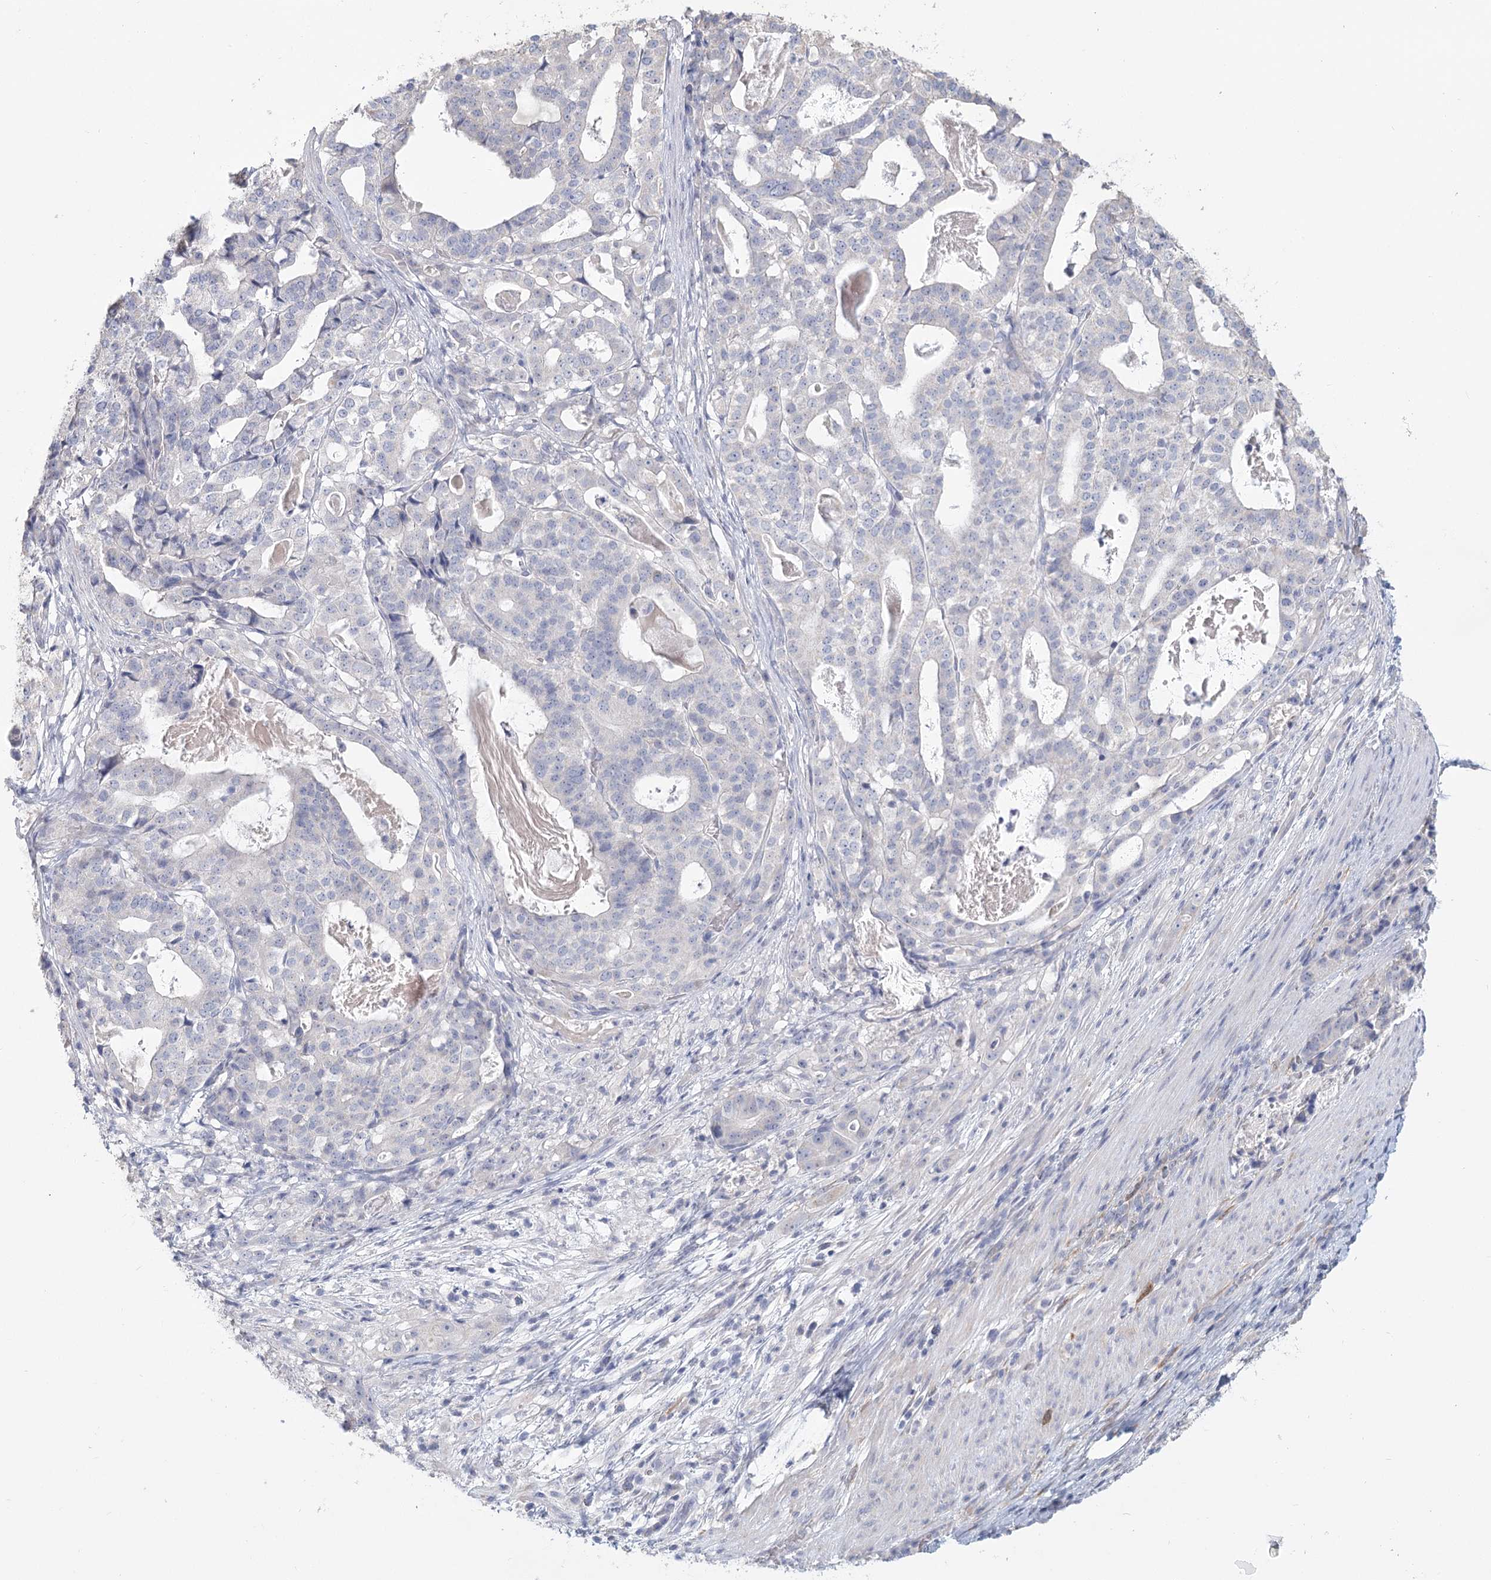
{"staining": {"intensity": "negative", "quantity": "none", "location": "none"}, "tissue": "stomach cancer", "cell_type": "Tumor cells", "image_type": "cancer", "snomed": [{"axis": "morphology", "description": "Adenocarcinoma, NOS"}, {"axis": "topography", "description": "Stomach"}], "caption": "Stomach cancer stained for a protein using immunohistochemistry (IHC) shows no expression tumor cells.", "gene": "CNTLN", "patient": {"sex": "male", "age": 48}}